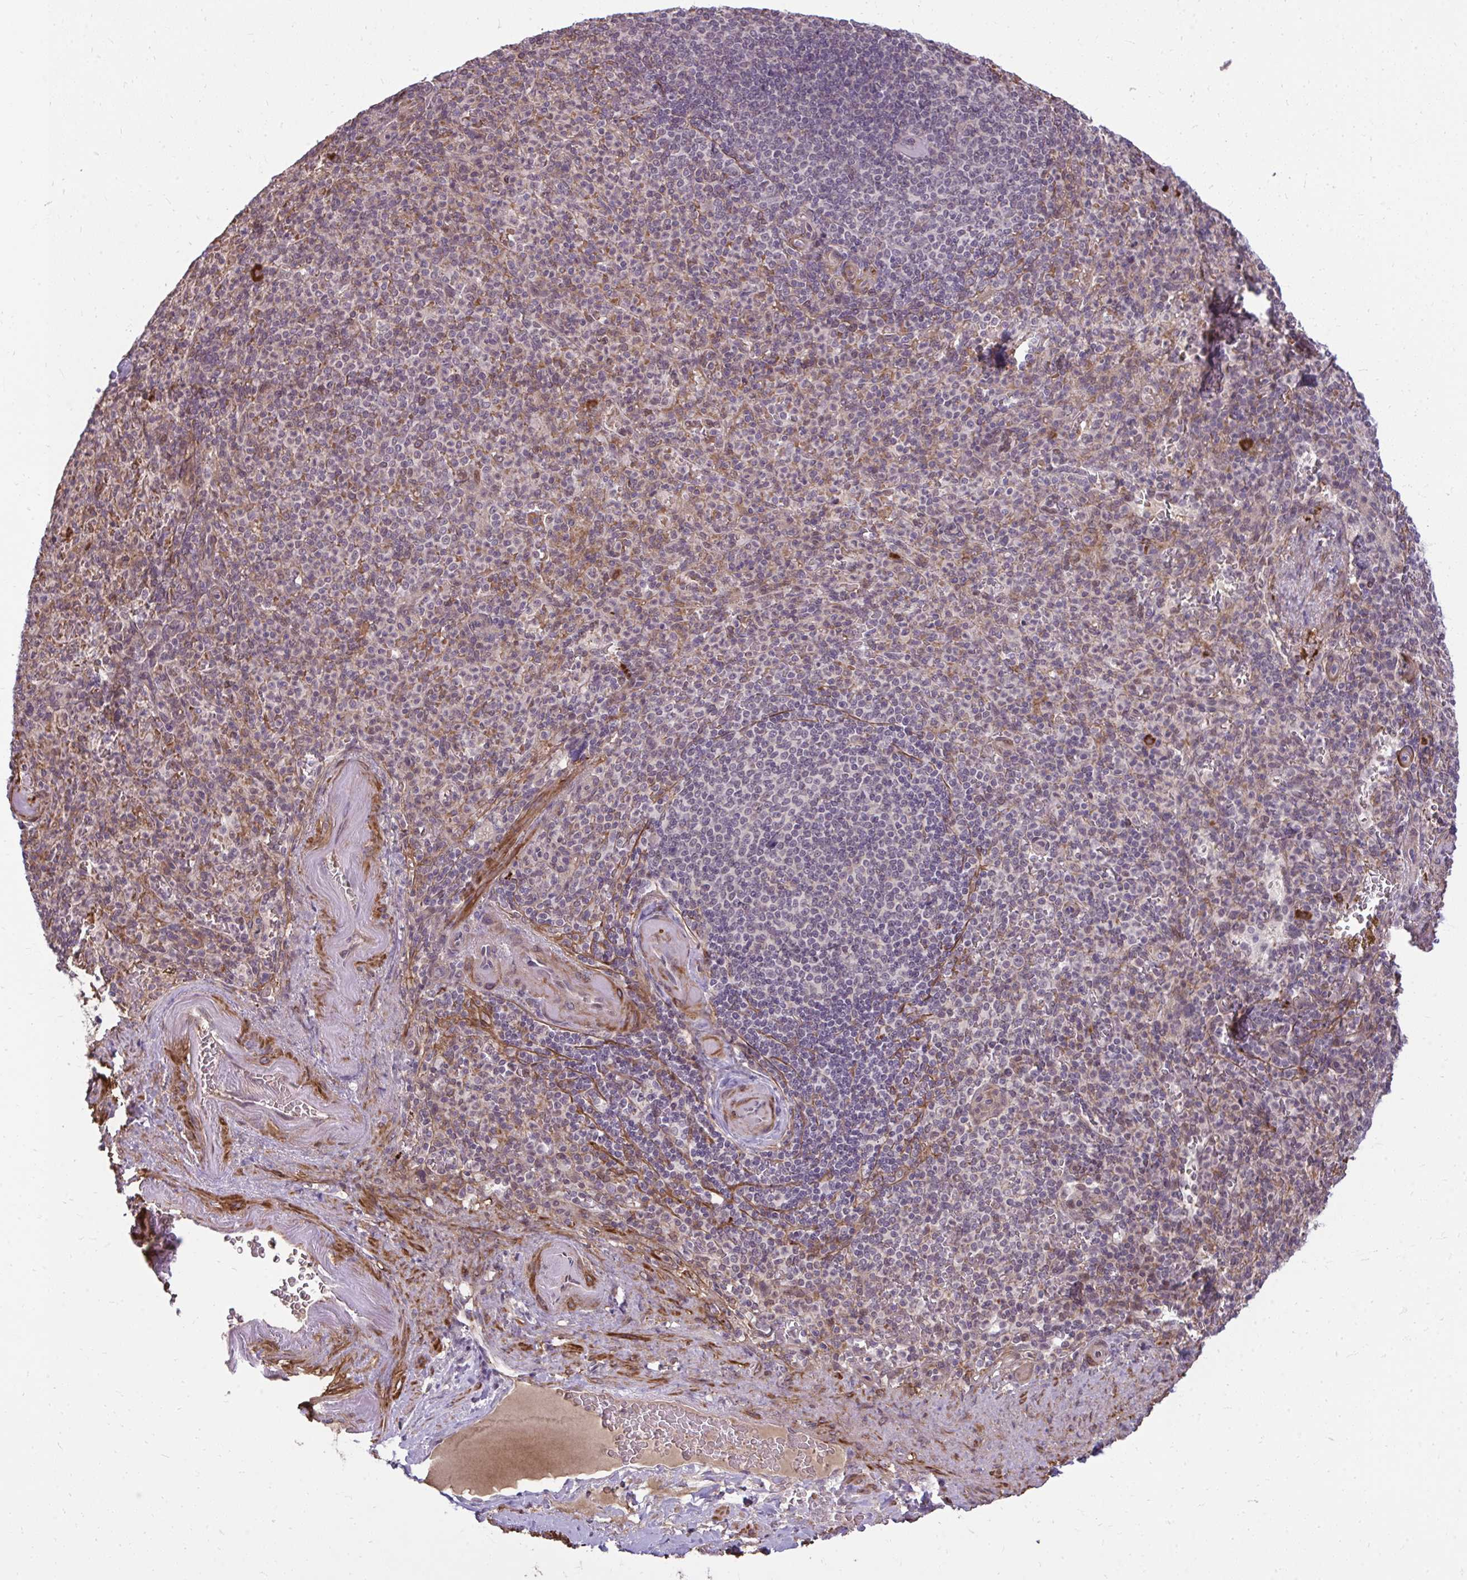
{"staining": {"intensity": "weak", "quantity": "<25%", "location": "nuclear"}, "tissue": "spleen", "cell_type": "Cells in red pulp", "image_type": "normal", "snomed": [{"axis": "morphology", "description": "Normal tissue, NOS"}, {"axis": "topography", "description": "Spleen"}], "caption": "Cells in red pulp are negative for protein expression in normal human spleen. (Stains: DAB (3,3'-diaminobenzidine) immunohistochemistry (IHC) with hematoxylin counter stain, Microscopy: brightfield microscopy at high magnification).", "gene": "ZSCAN9", "patient": {"sex": "female", "age": 74}}